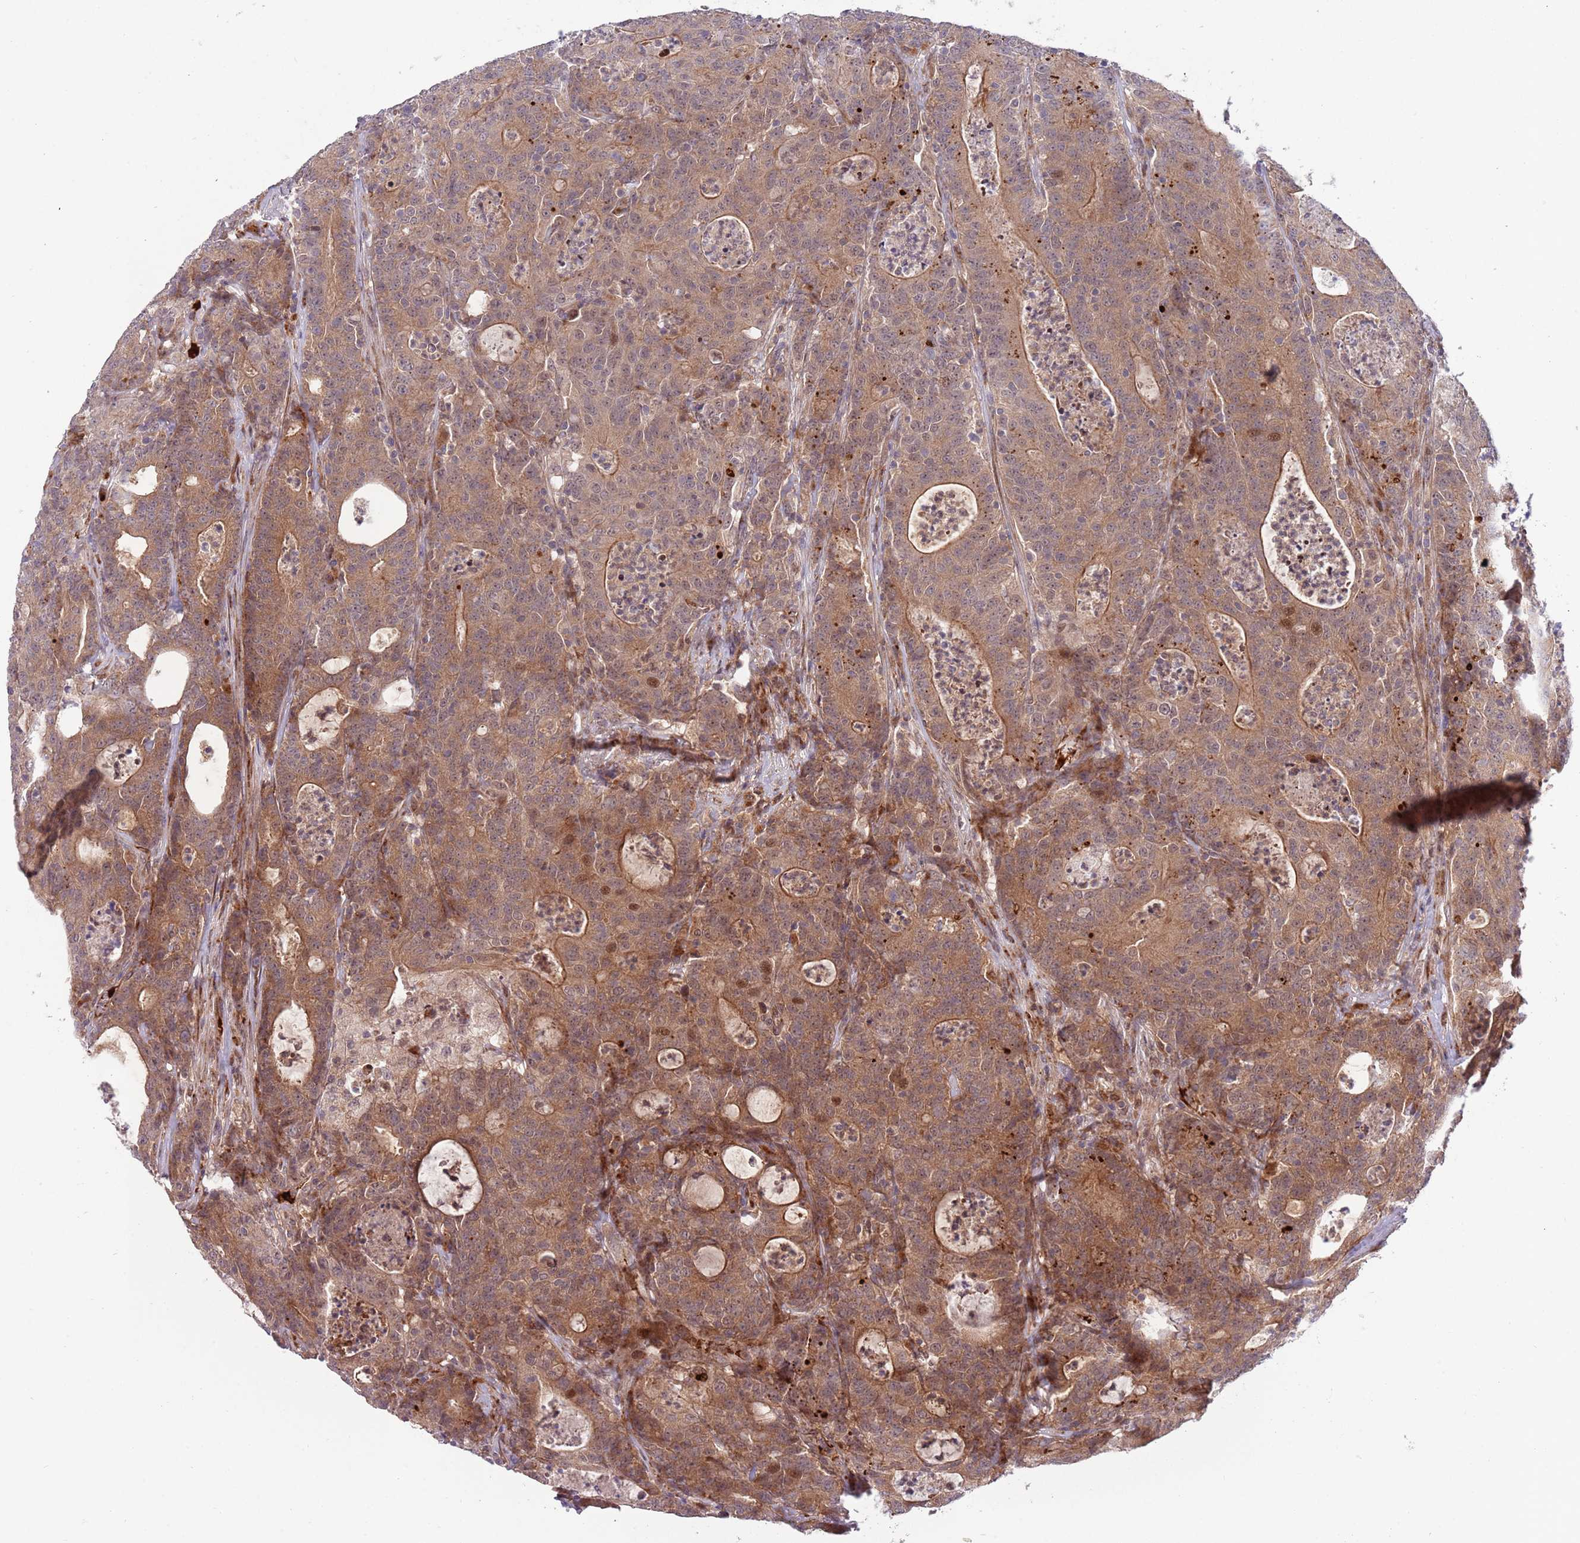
{"staining": {"intensity": "moderate", "quantity": ">75%", "location": "cytoplasmic/membranous,nuclear"}, "tissue": "colorectal cancer", "cell_type": "Tumor cells", "image_type": "cancer", "snomed": [{"axis": "morphology", "description": "Adenocarcinoma, NOS"}, {"axis": "topography", "description": "Colon"}], "caption": "Colorectal cancer (adenocarcinoma) stained with IHC exhibits moderate cytoplasmic/membranous and nuclear expression in approximately >75% of tumor cells. Ihc stains the protein in brown and the nuclei are stained blue.", "gene": "NT5DC4", "patient": {"sex": "male", "age": 83}}